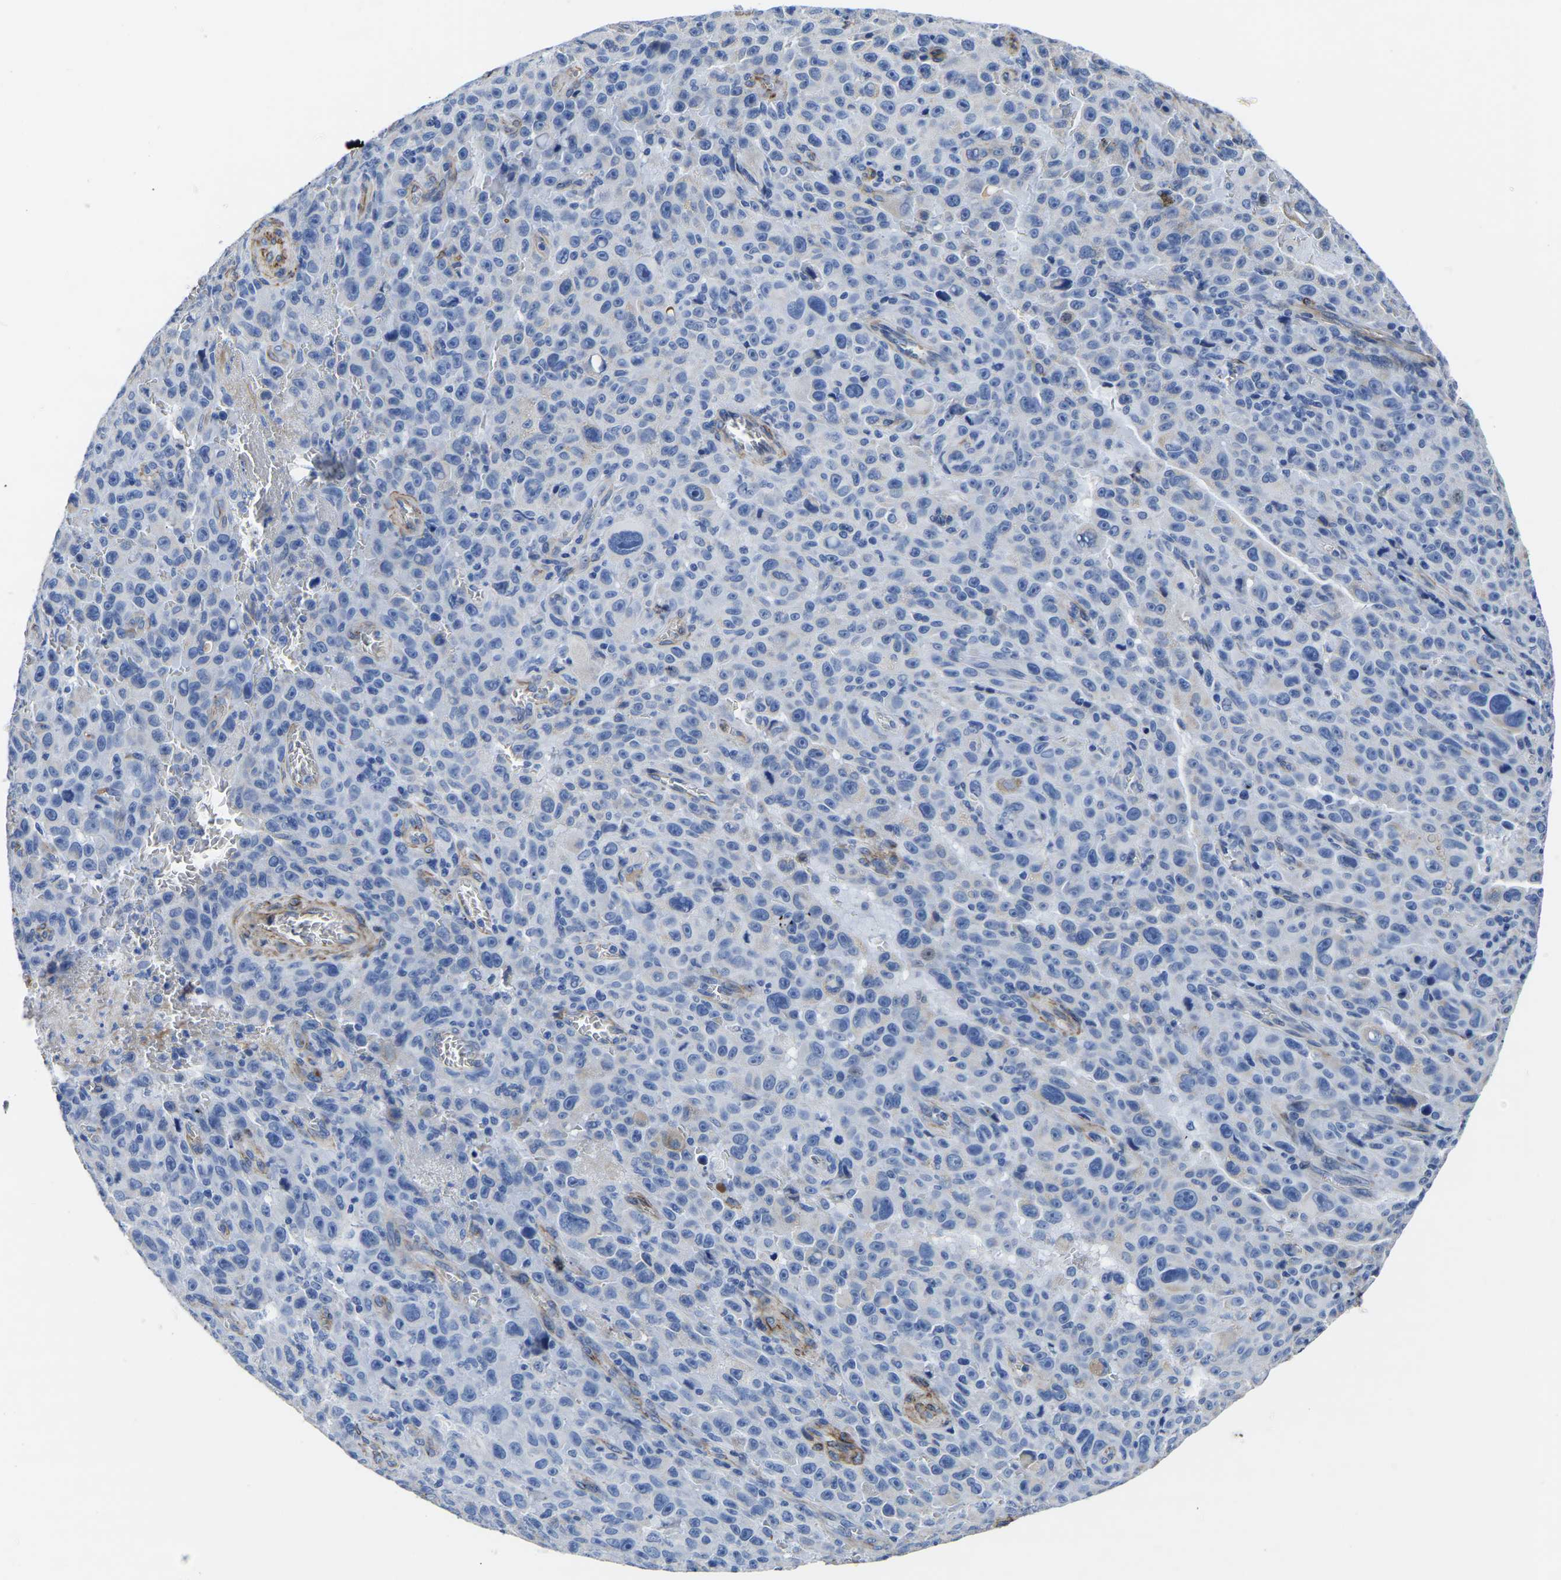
{"staining": {"intensity": "negative", "quantity": "none", "location": "none"}, "tissue": "melanoma", "cell_type": "Tumor cells", "image_type": "cancer", "snomed": [{"axis": "morphology", "description": "Malignant melanoma, NOS"}, {"axis": "topography", "description": "Skin"}], "caption": "Tumor cells are negative for protein expression in human malignant melanoma.", "gene": "SLC45A3", "patient": {"sex": "female", "age": 82}}